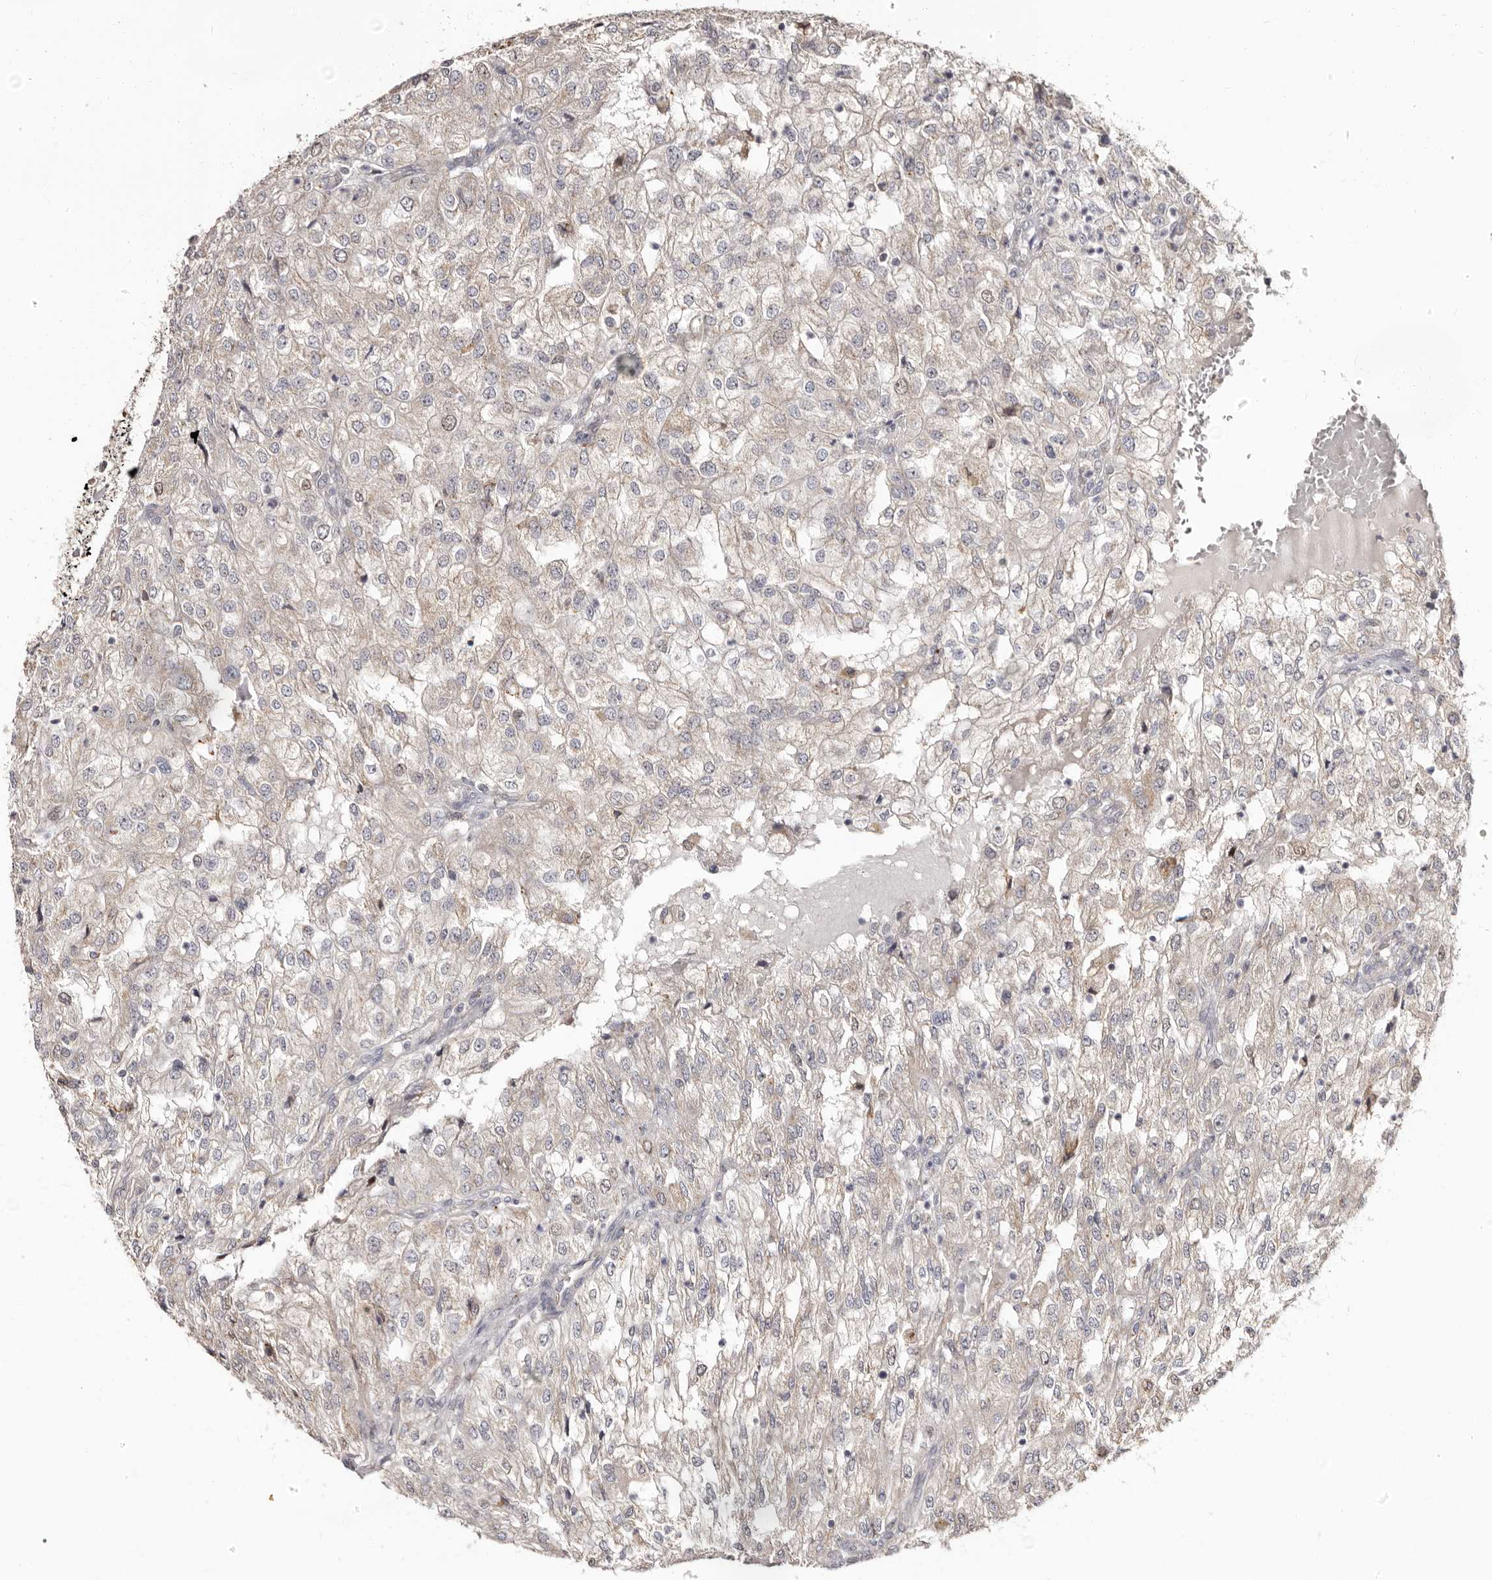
{"staining": {"intensity": "negative", "quantity": "none", "location": "none"}, "tissue": "renal cancer", "cell_type": "Tumor cells", "image_type": "cancer", "snomed": [{"axis": "morphology", "description": "Adenocarcinoma, NOS"}, {"axis": "topography", "description": "Kidney"}], "caption": "There is no significant positivity in tumor cells of renal cancer.", "gene": "PTAFR", "patient": {"sex": "female", "age": 54}}